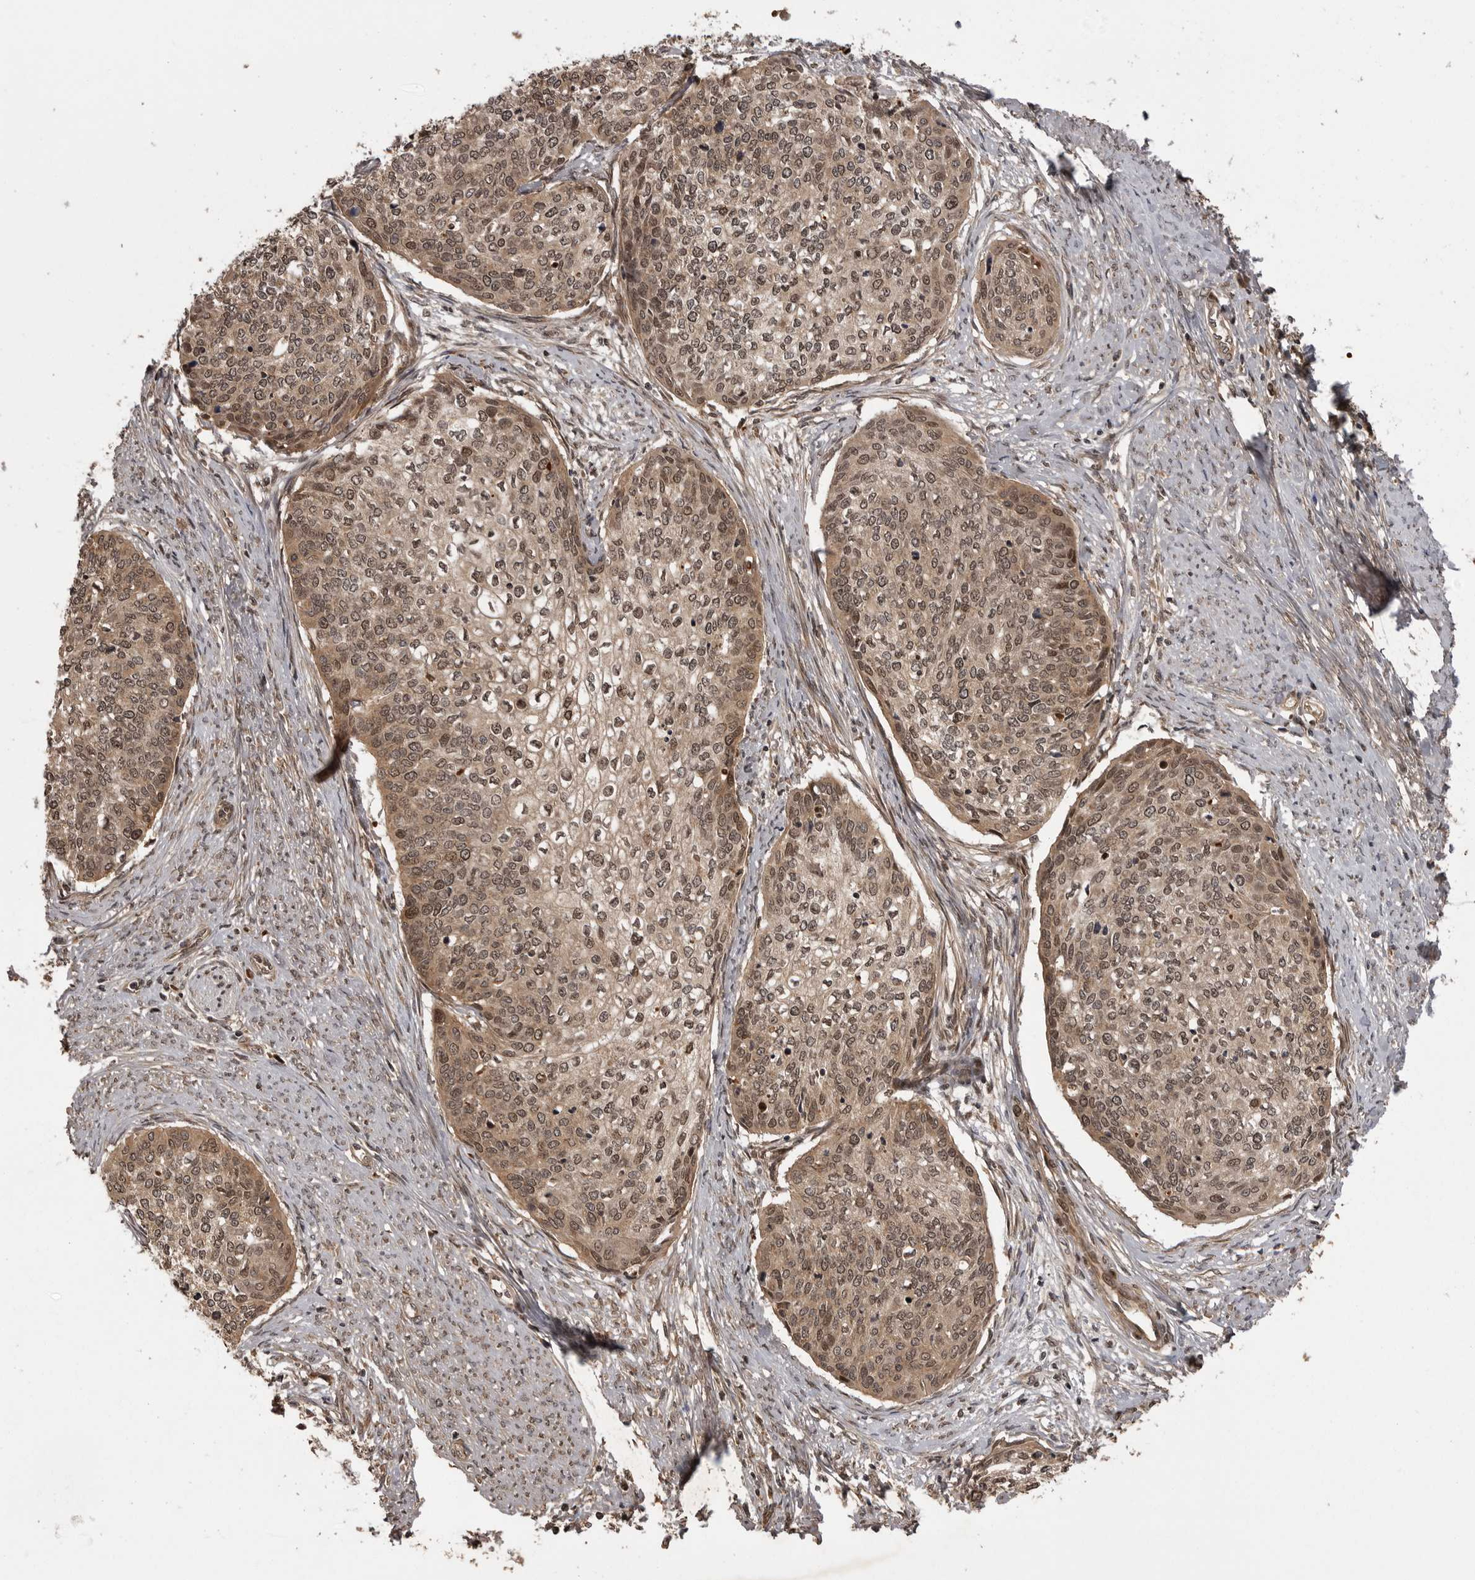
{"staining": {"intensity": "moderate", "quantity": ">75%", "location": "cytoplasmic/membranous,nuclear"}, "tissue": "cervical cancer", "cell_type": "Tumor cells", "image_type": "cancer", "snomed": [{"axis": "morphology", "description": "Squamous cell carcinoma, NOS"}, {"axis": "topography", "description": "Cervix"}], "caption": "Protein expression analysis of human squamous cell carcinoma (cervical) reveals moderate cytoplasmic/membranous and nuclear staining in approximately >75% of tumor cells.", "gene": "AKAP7", "patient": {"sex": "female", "age": 37}}